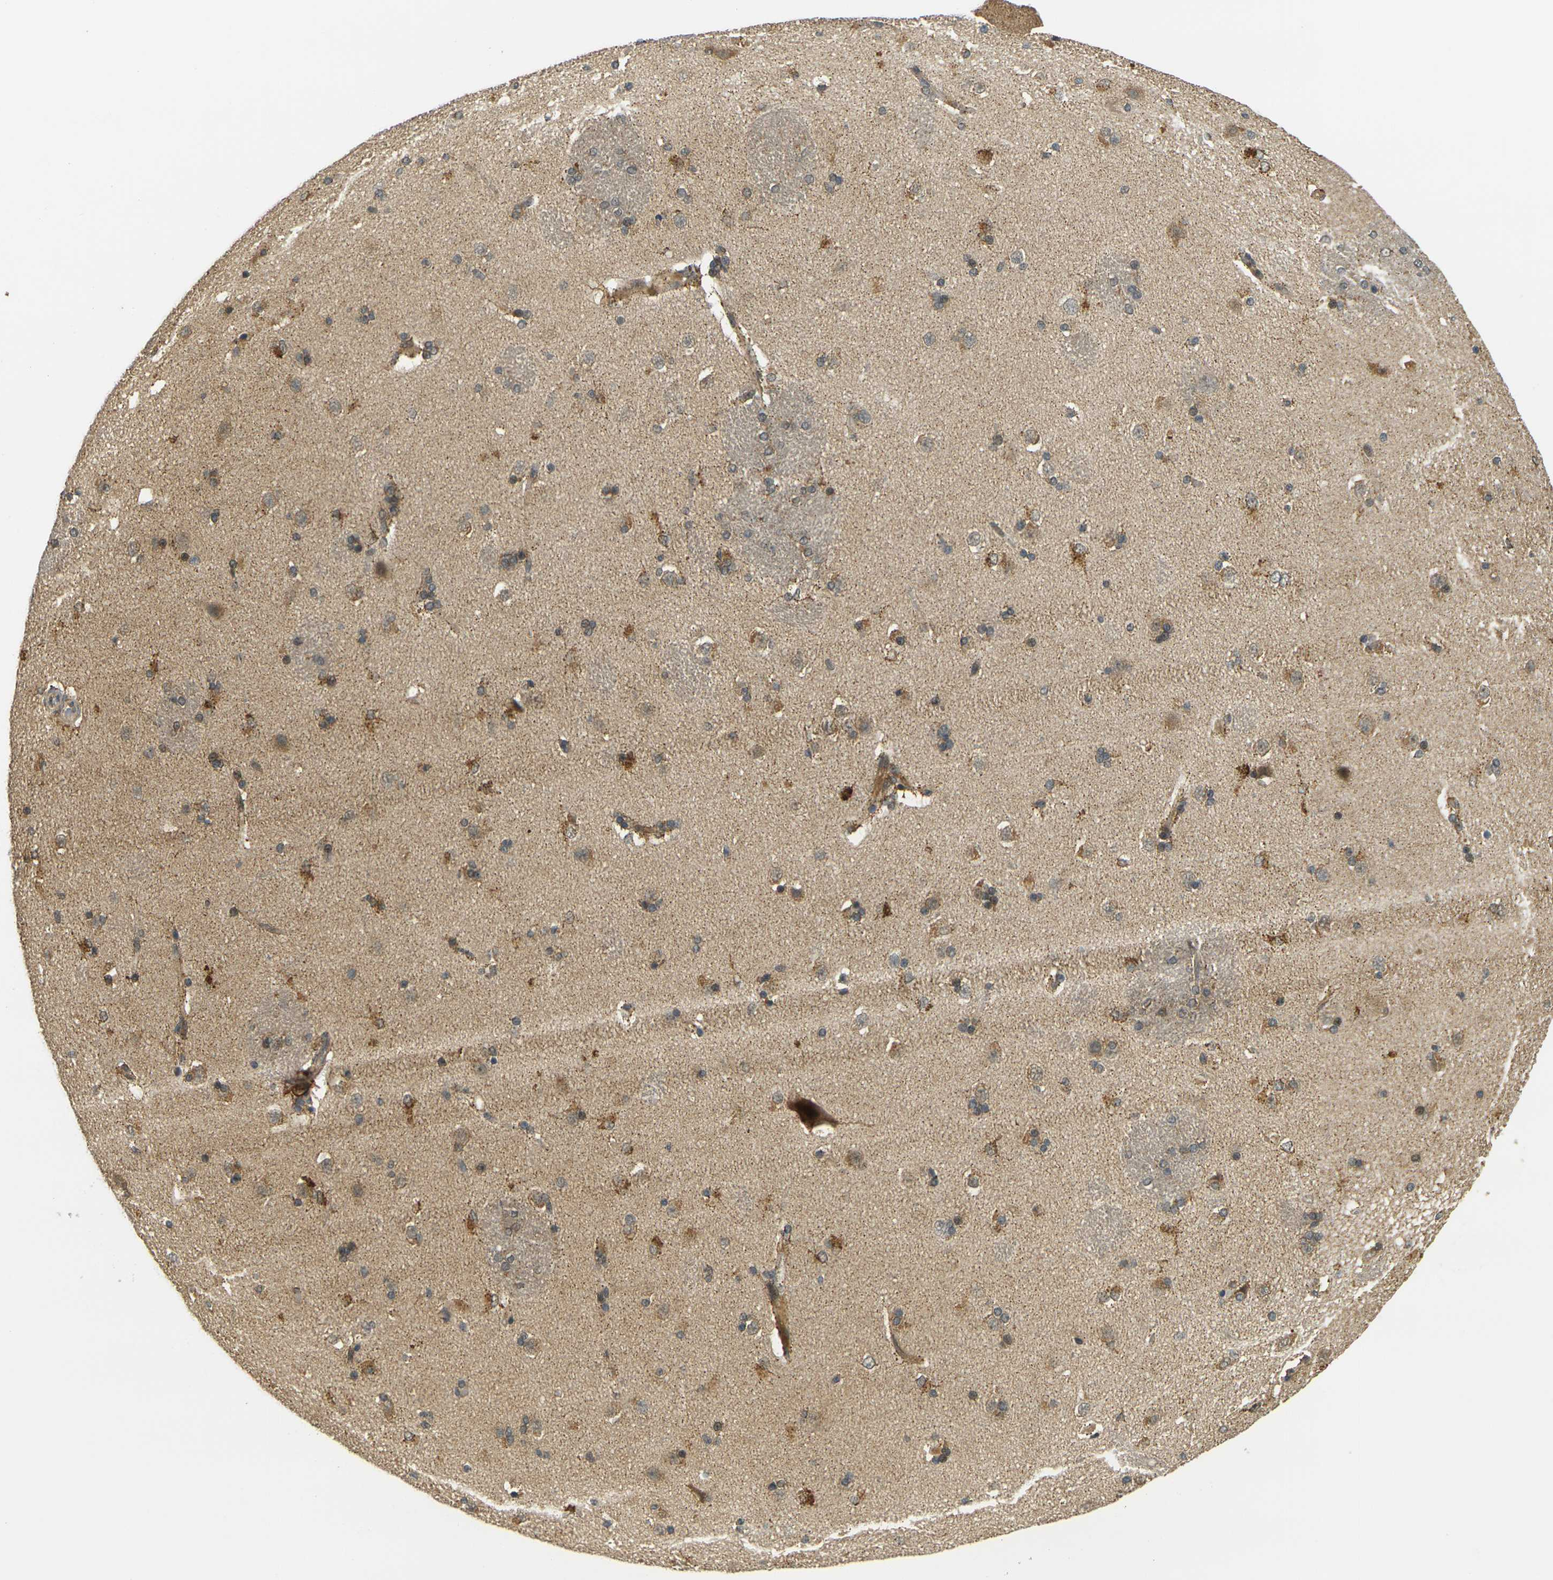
{"staining": {"intensity": "moderate", "quantity": ">75%", "location": "cytoplasmic/membranous"}, "tissue": "caudate", "cell_type": "Glial cells", "image_type": "normal", "snomed": [{"axis": "morphology", "description": "Normal tissue, NOS"}, {"axis": "topography", "description": "Lateral ventricle wall"}], "caption": "Protein analysis of benign caudate displays moderate cytoplasmic/membranous staining in approximately >75% of glial cells.", "gene": "KLHL8", "patient": {"sex": "female", "age": 19}}